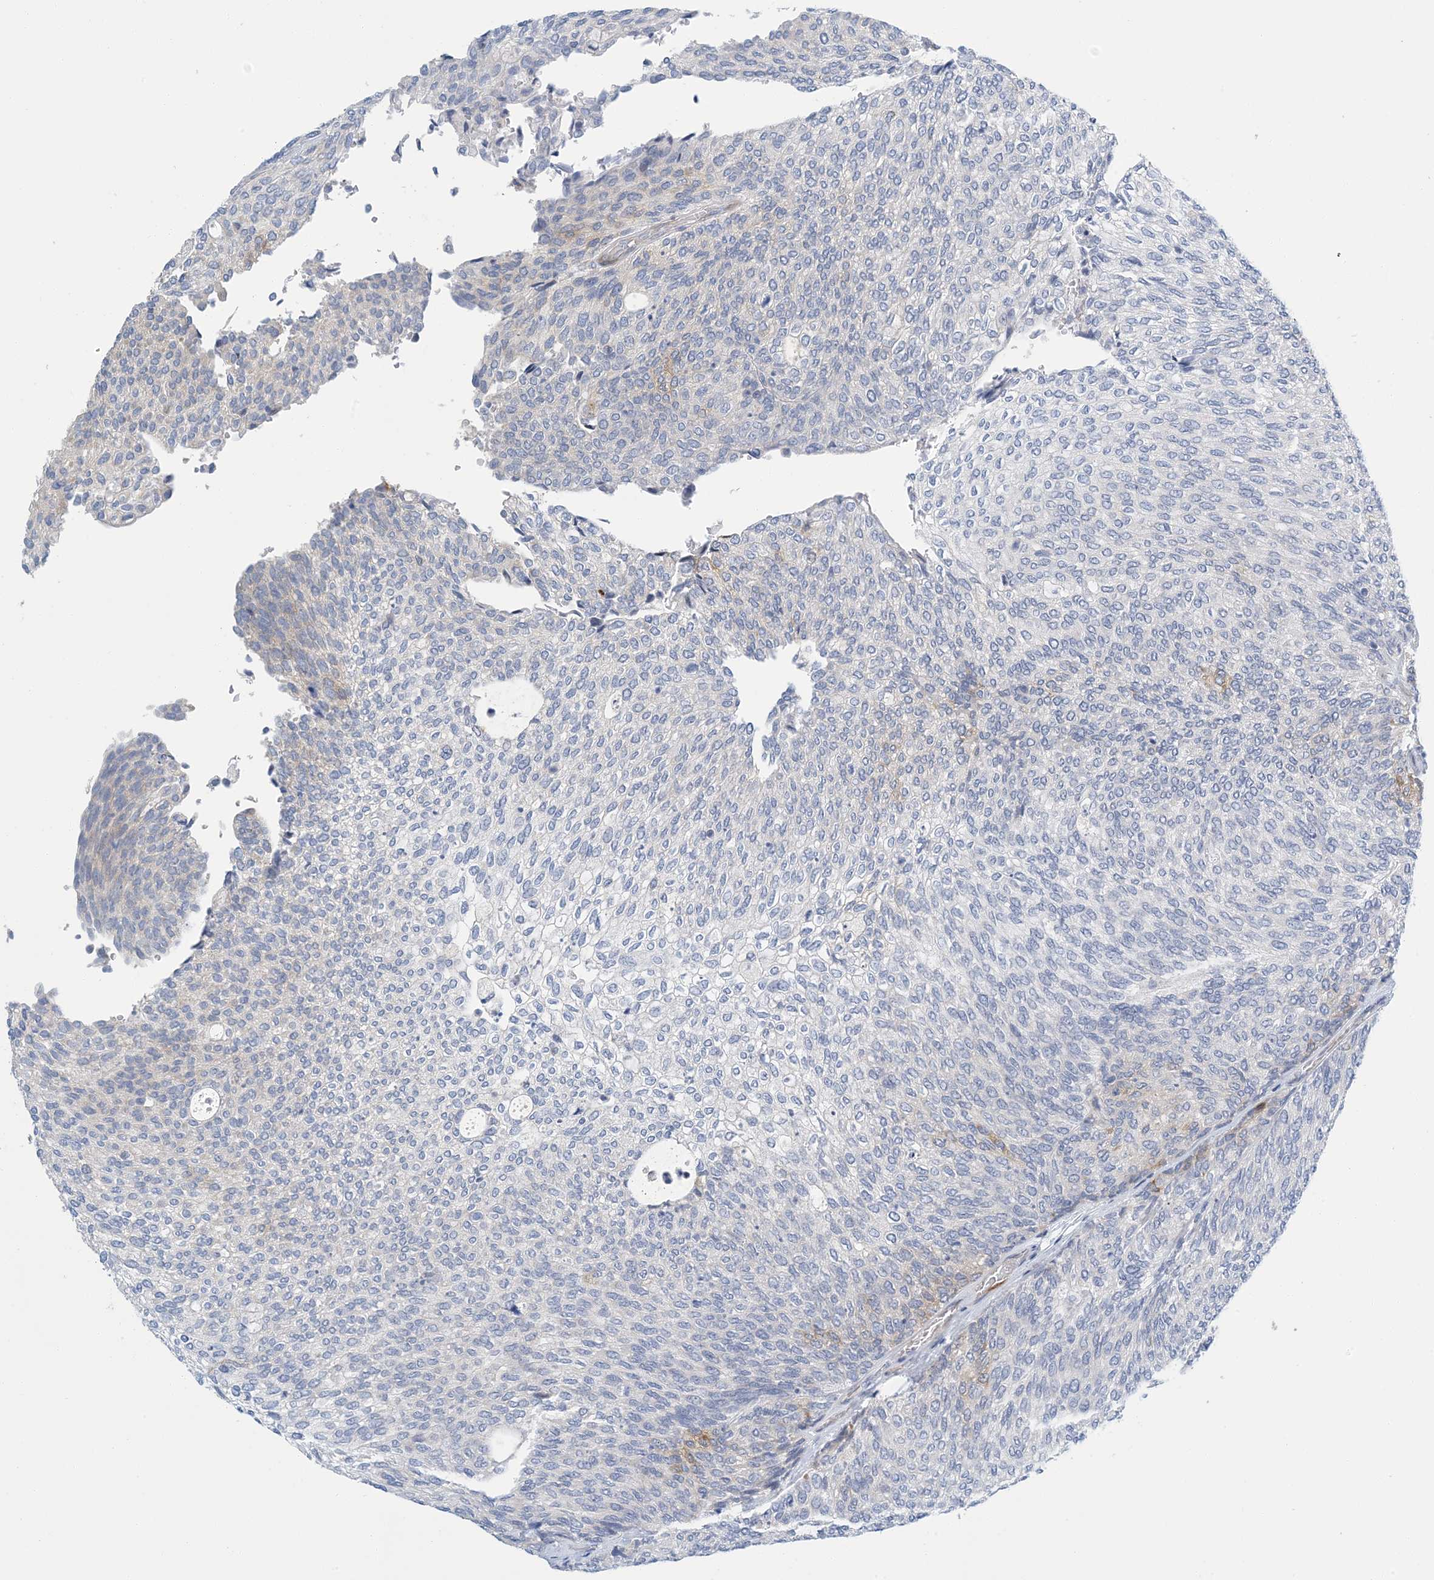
{"staining": {"intensity": "moderate", "quantity": "<25%", "location": "cytoplasmic/membranous"}, "tissue": "urothelial cancer", "cell_type": "Tumor cells", "image_type": "cancer", "snomed": [{"axis": "morphology", "description": "Urothelial carcinoma, Low grade"}, {"axis": "topography", "description": "Urinary bladder"}], "caption": "DAB immunohistochemical staining of urothelial cancer reveals moderate cytoplasmic/membranous protein expression in approximately <25% of tumor cells.", "gene": "PCDHA2", "patient": {"sex": "female", "age": 79}}